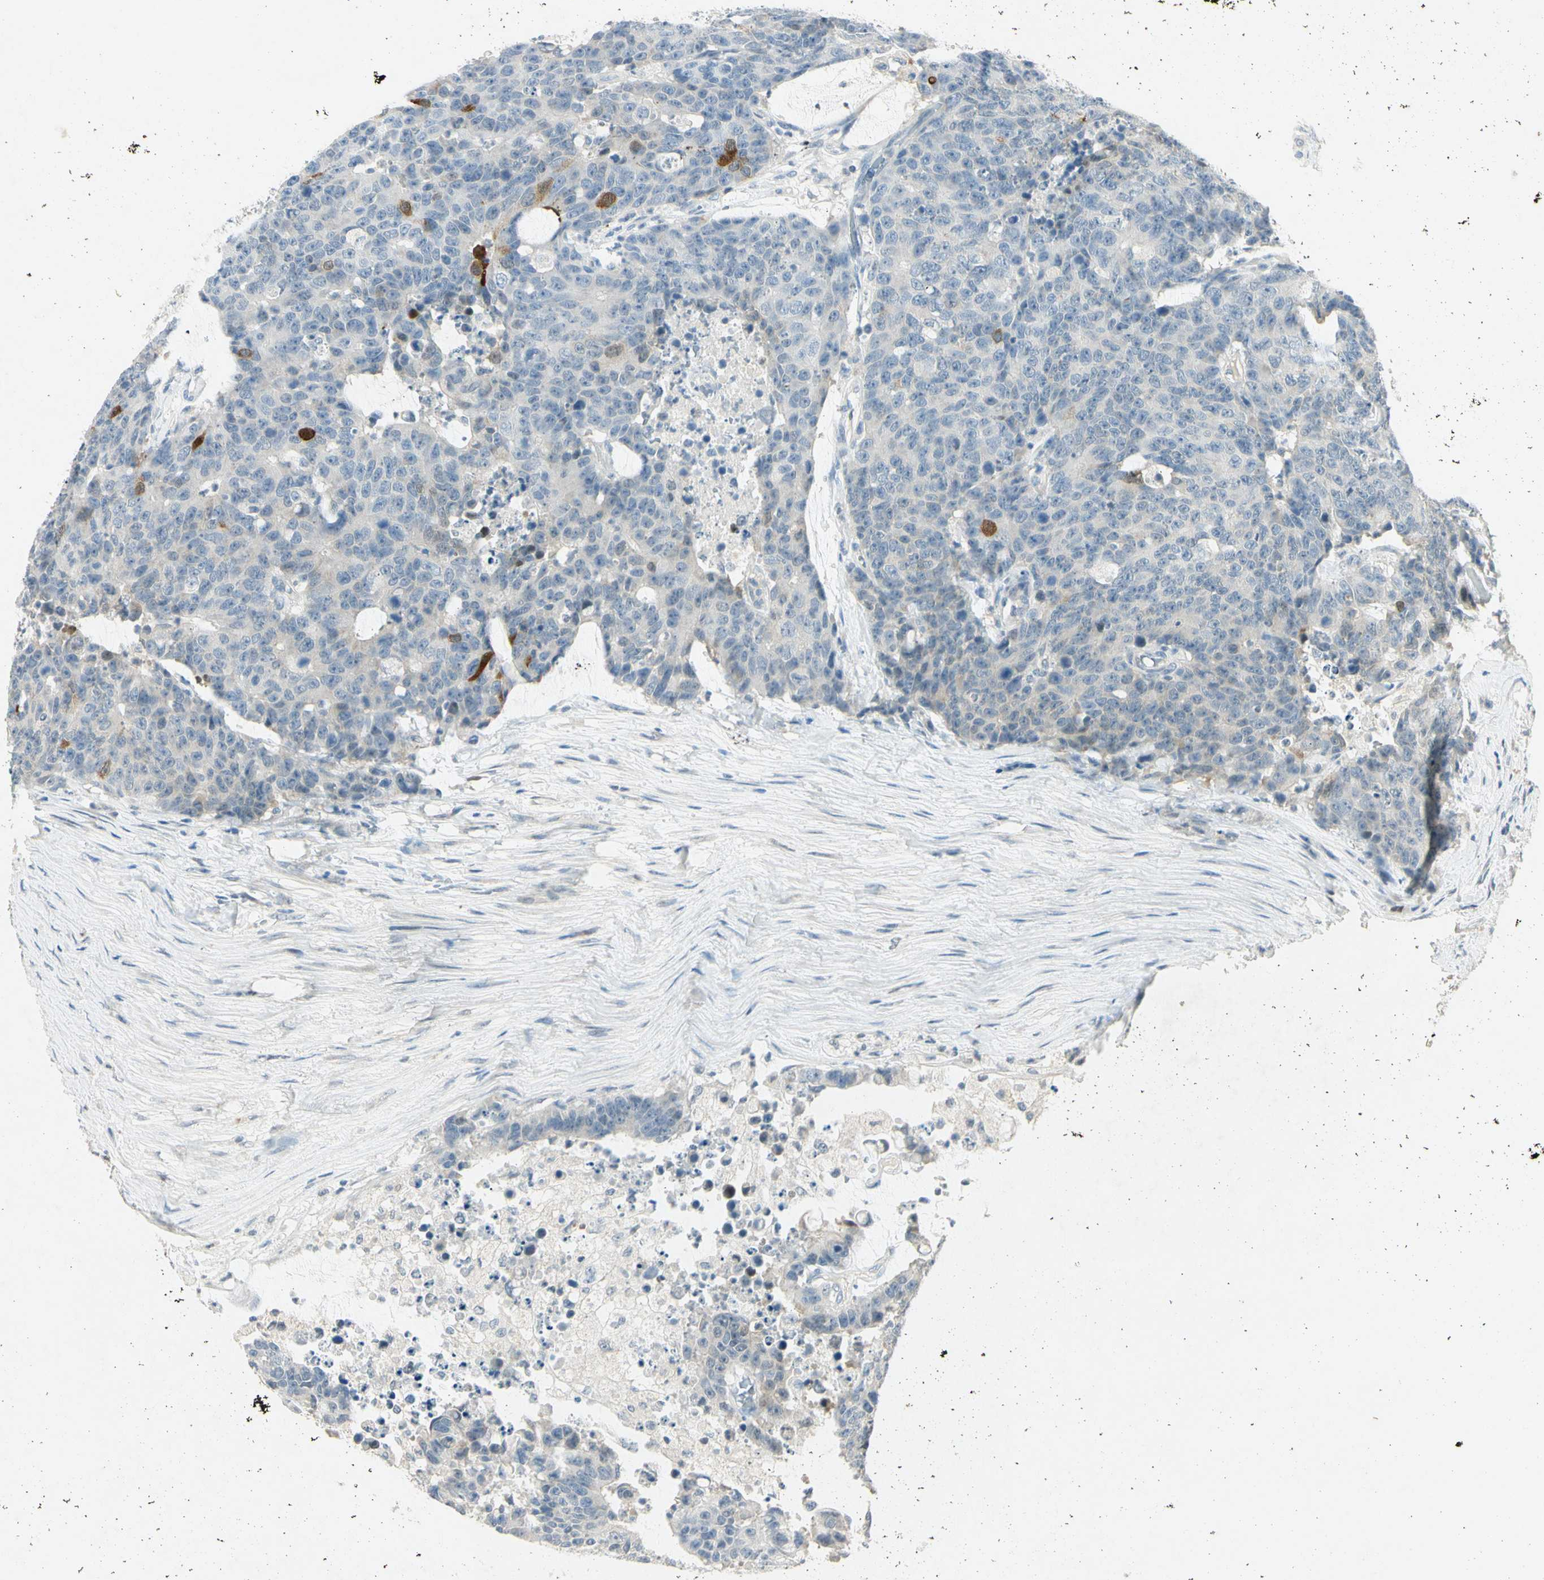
{"staining": {"intensity": "moderate", "quantity": "<25%", "location": "cytoplasmic/membranous"}, "tissue": "colorectal cancer", "cell_type": "Tumor cells", "image_type": "cancer", "snomed": [{"axis": "morphology", "description": "Adenocarcinoma, NOS"}, {"axis": "topography", "description": "Colon"}], "caption": "This micrograph demonstrates colorectal cancer (adenocarcinoma) stained with immunohistochemistry (IHC) to label a protein in brown. The cytoplasmic/membranous of tumor cells show moderate positivity for the protein. Nuclei are counter-stained blue.", "gene": "HSPA1B", "patient": {"sex": "female", "age": 86}}